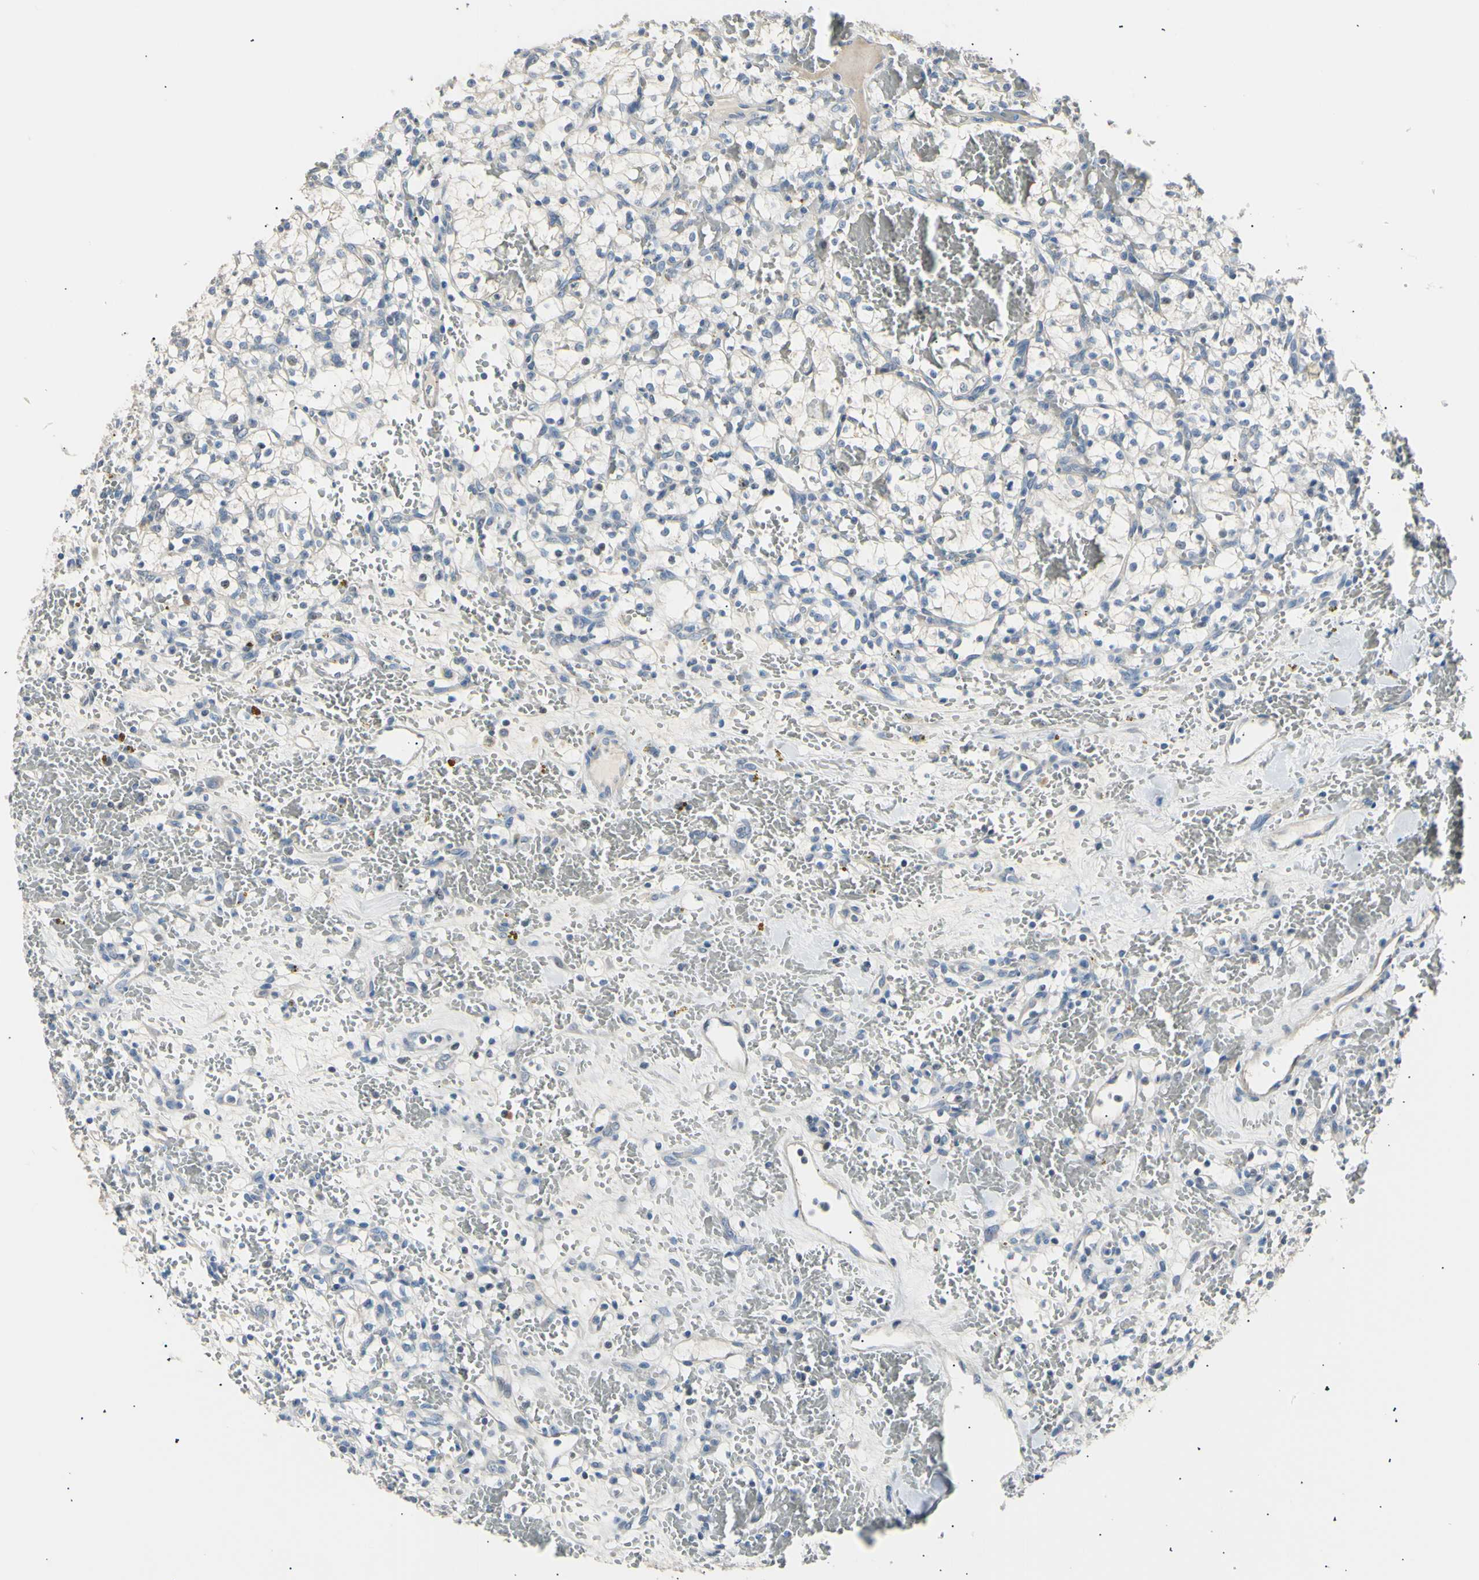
{"staining": {"intensity": "negative", "quantity": "none", "location": "none"}, "tissue": "renal cancer", "cell_type": "Tumor cells", "image_type": "cancer", "snomed": [{"axis": "morphology", "description": "Adenocarcinoma, NOS"}, {"axis": "topography", "description": "Kidney"}], "caption": "Immunohistochemical staining of human renal cancer shows no significant staining in tumor cells.", "gene": "LDLR", "patient": {"sex": "female", "age": 60}}